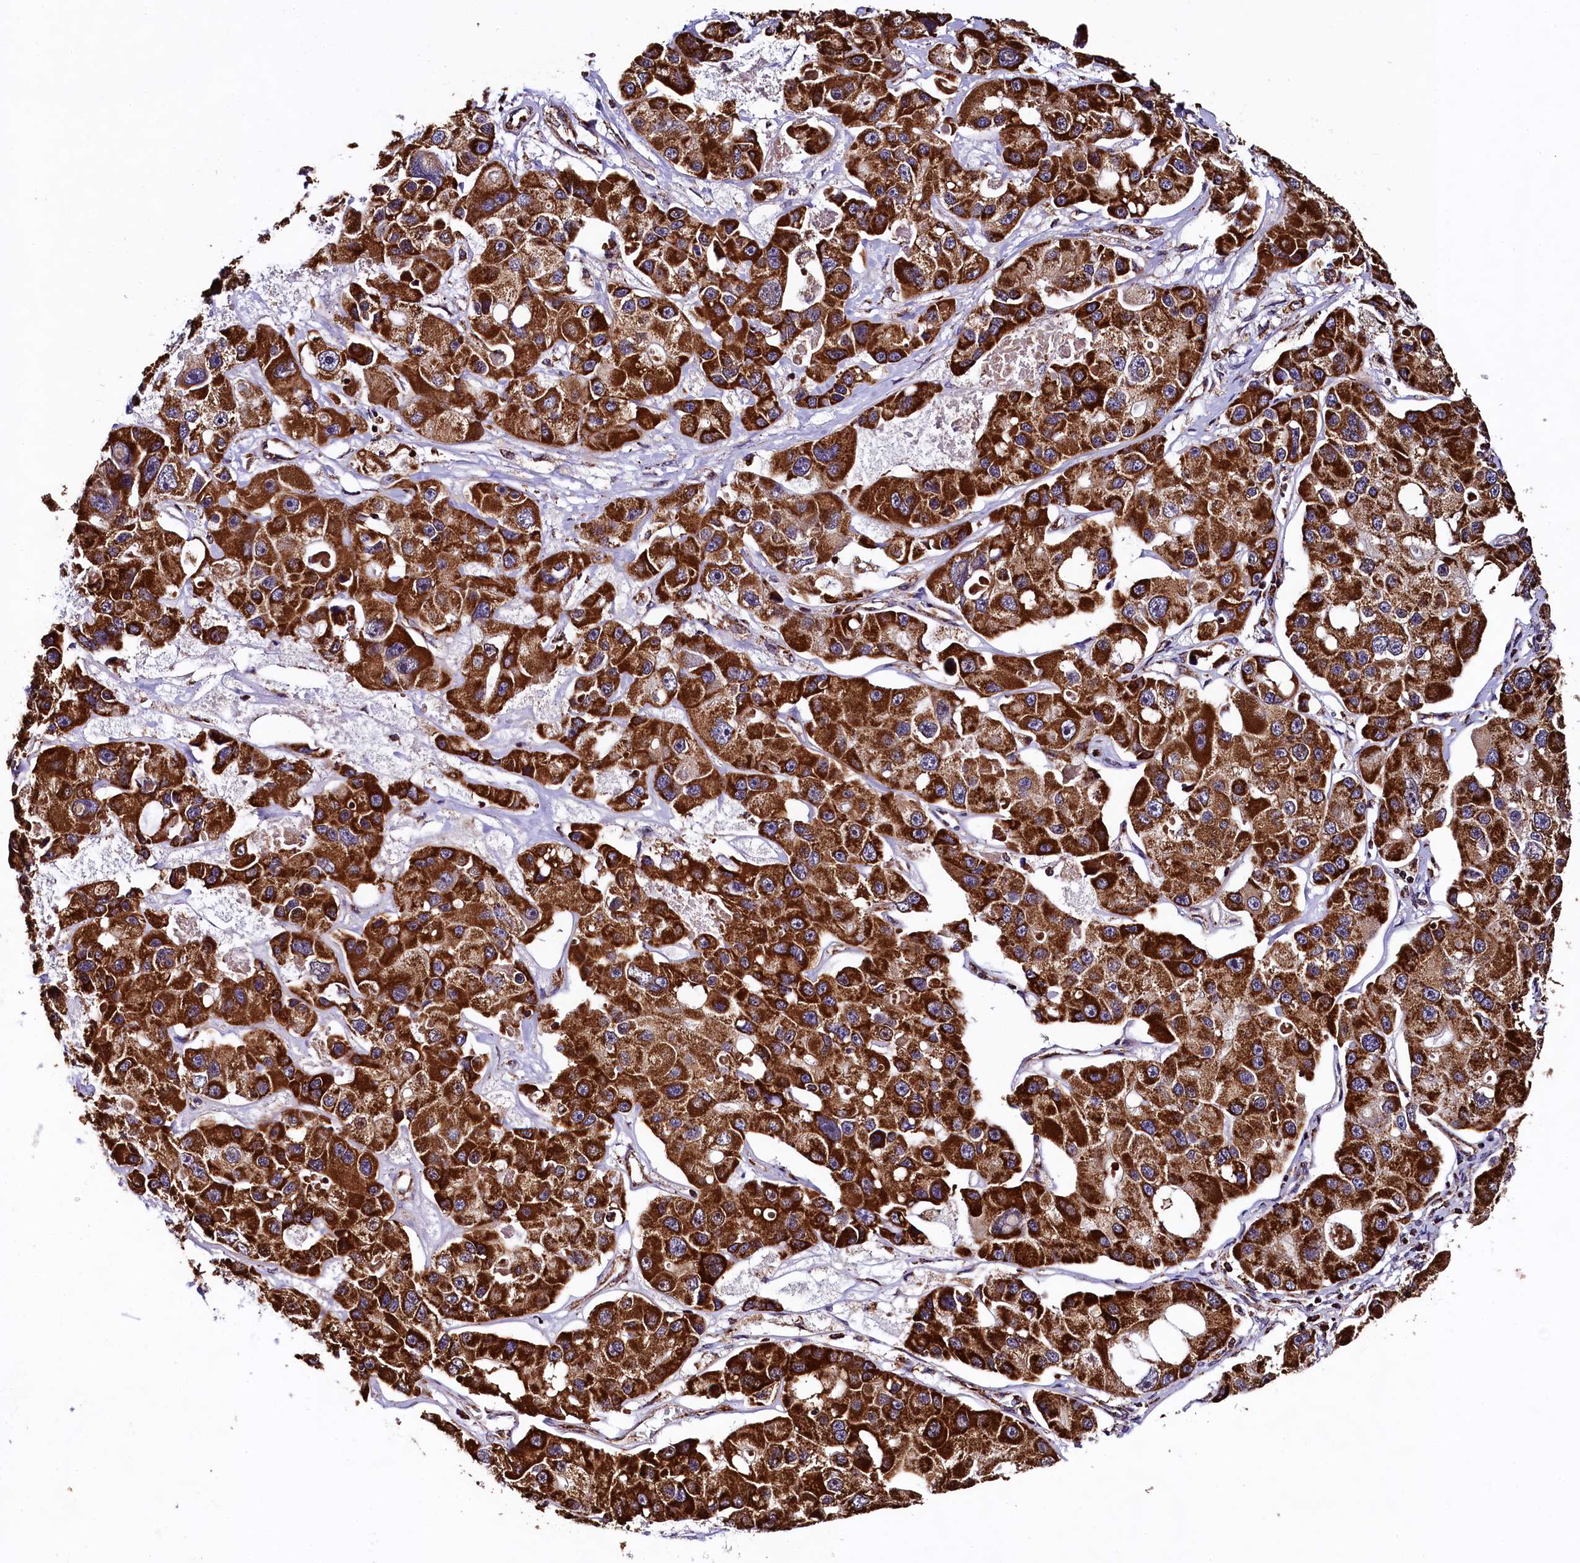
{"staining": {"intensity": "strong", "quantity": ">75%", "location": "cytoplasmic/membranous"}, "tissue": "lung cancer", "cell_type": "Tumor cells", "image_type": "cancer", "snomed": [{"axis": "morphology", "description": "Adenocarcinoma, NOS"}, {"axis": "topography", "description": "Lung"}], "caption": "This image exhibits immunohistochemistry staining of lung cancer, with high strong cytoplasmic/membranous positivity in approximately >75% of tumor cells.", "gene": "KLC2", "patient": {"sex": "female", "age": 54}}